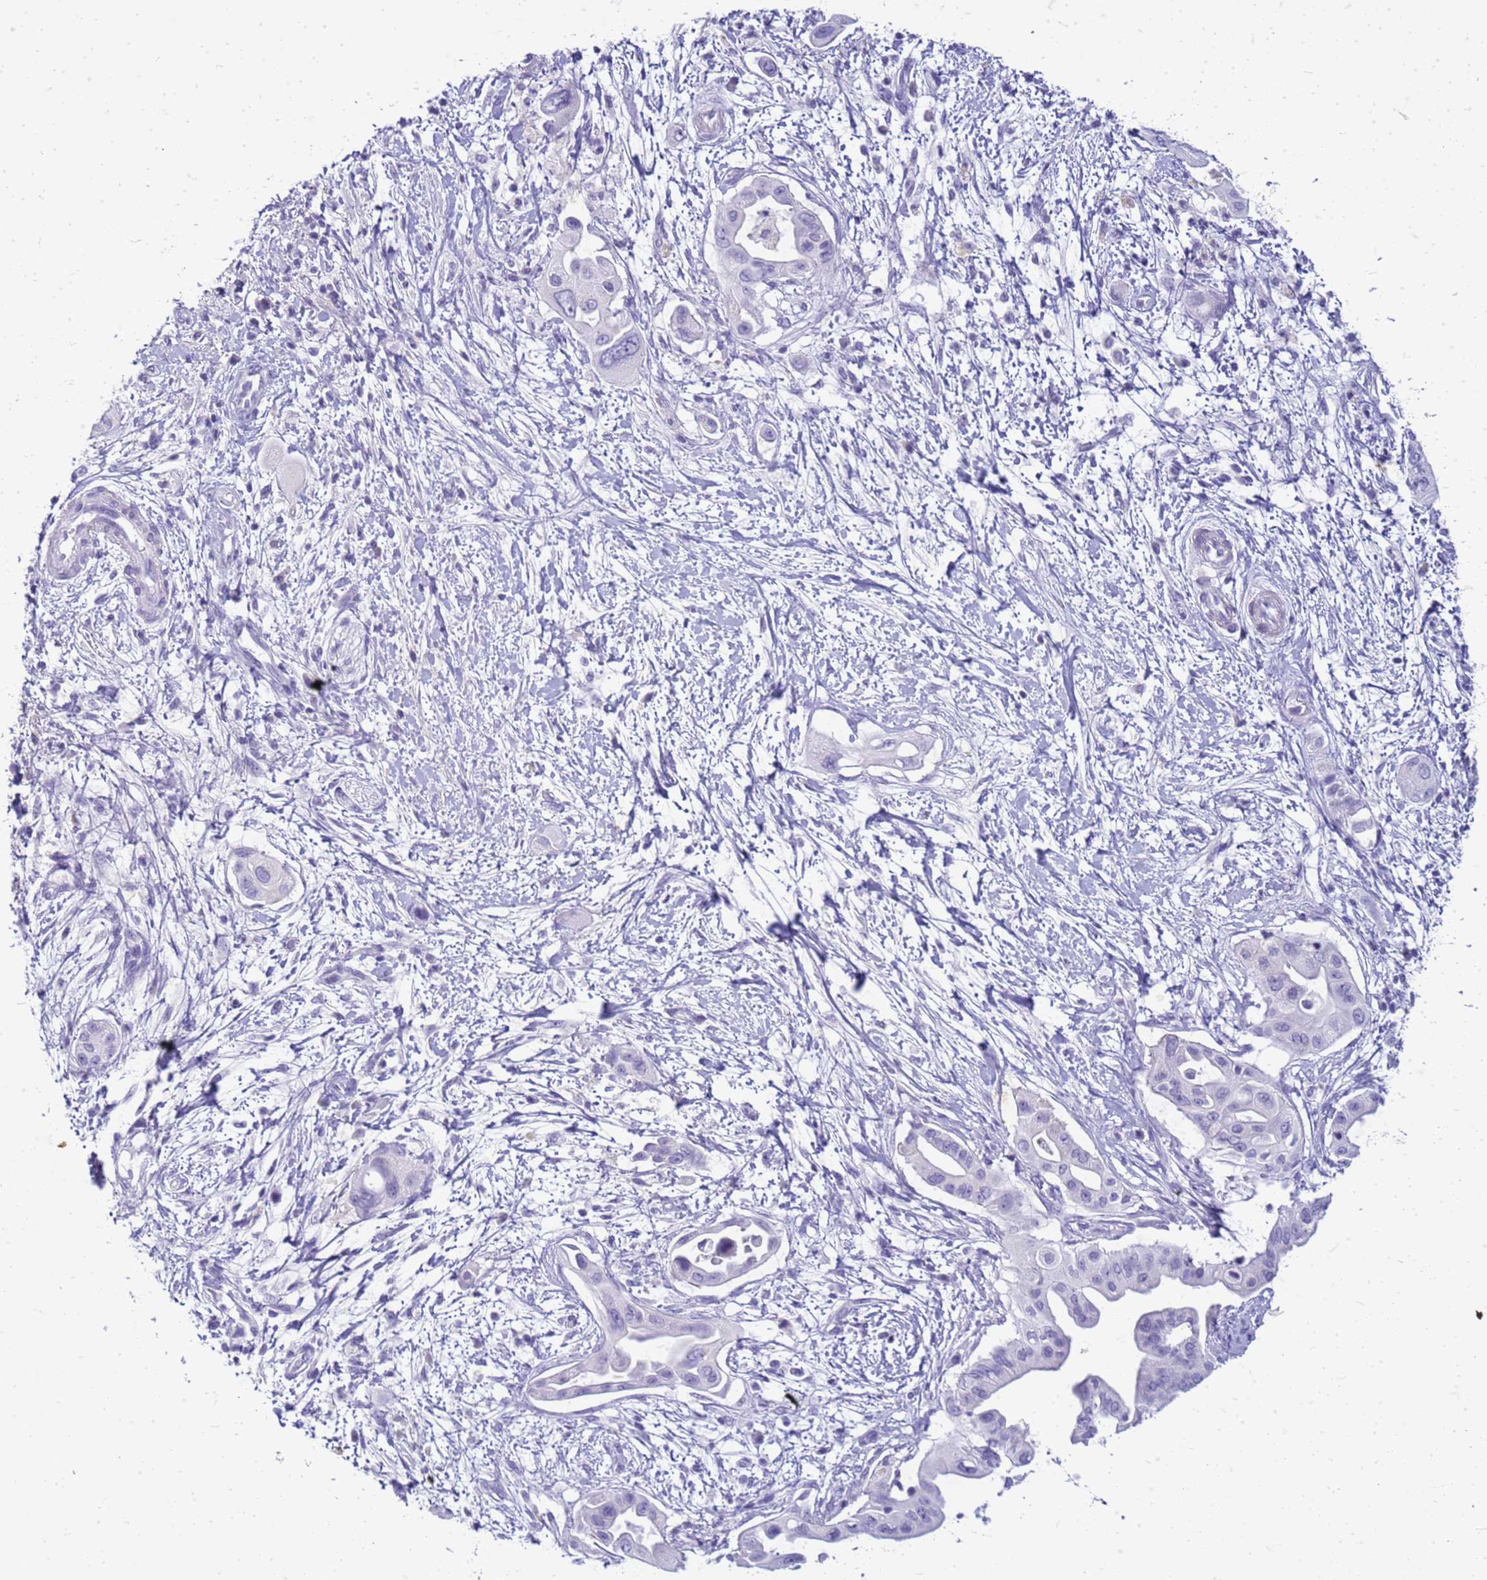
{"staining": {"intensity": "negative", "quantity": "none", "location": "none"}, "tissue": "pancreatic cancer", "cell_type": "Tumor cells", "image_type": "cancer", "snomed": [{"axis": "morphology", "description": "Adenocarcinoma, NOS"}, {"axis": "topography", "description": "Pancreas"}], "caption": "This micrograph is of adenocarcinoma (pancreatic) stained with immunohistochemistry to label a protein in brown with the nuclei are counter-stained blue. There is no staining in tumor cells.", "gene": "CFAP100", "patient": {"sex": "male", "age": 68}}